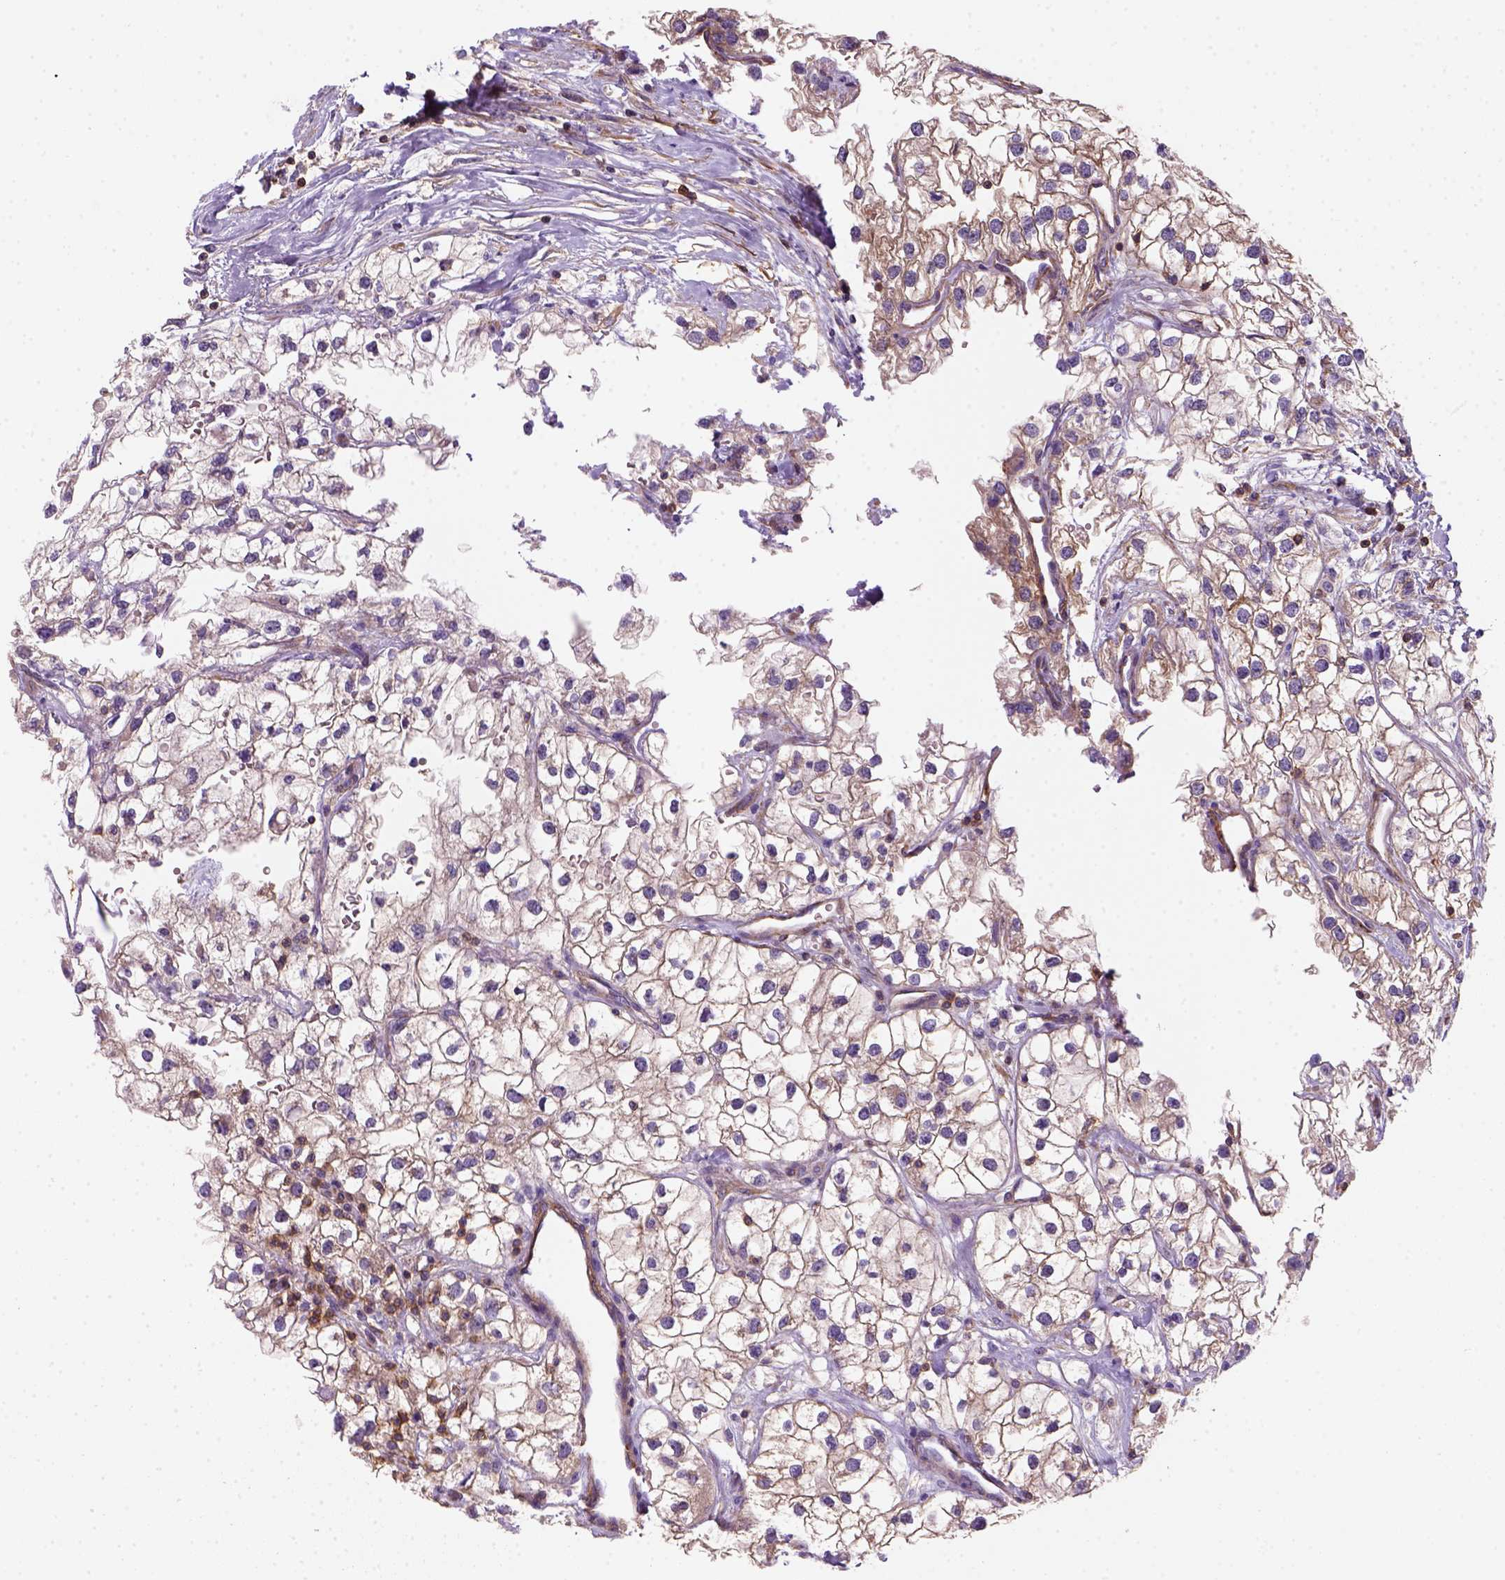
{"staining": {"intensity": "moderate", "quantity": "<25%", "location": "cytoplasmic/membranous"}, "tissue": "renal cancer", "cell_type": "Tumor cells", "image_type": "cancer", "snomed": [{"axis": "morphology", "description": "Adenocarcinoma, NOS"}, {"axis": "topography", "description": "Kidney"}], "caption": "Immunohistochemical staining of human renal cancer (adenocarcinoma) shows moderate cytoplasmic/membranous protein expression in about <25% of tumor cells. The staining was performed using DAB (3,3'-diaminobenzidine) to visualize the protein expression in brown, while the nuclei were stained in blue with hematoxylin (Magnification: 20x).", "gene": "GPRC5D", "patient": {"sex": "male", "age": 59}}